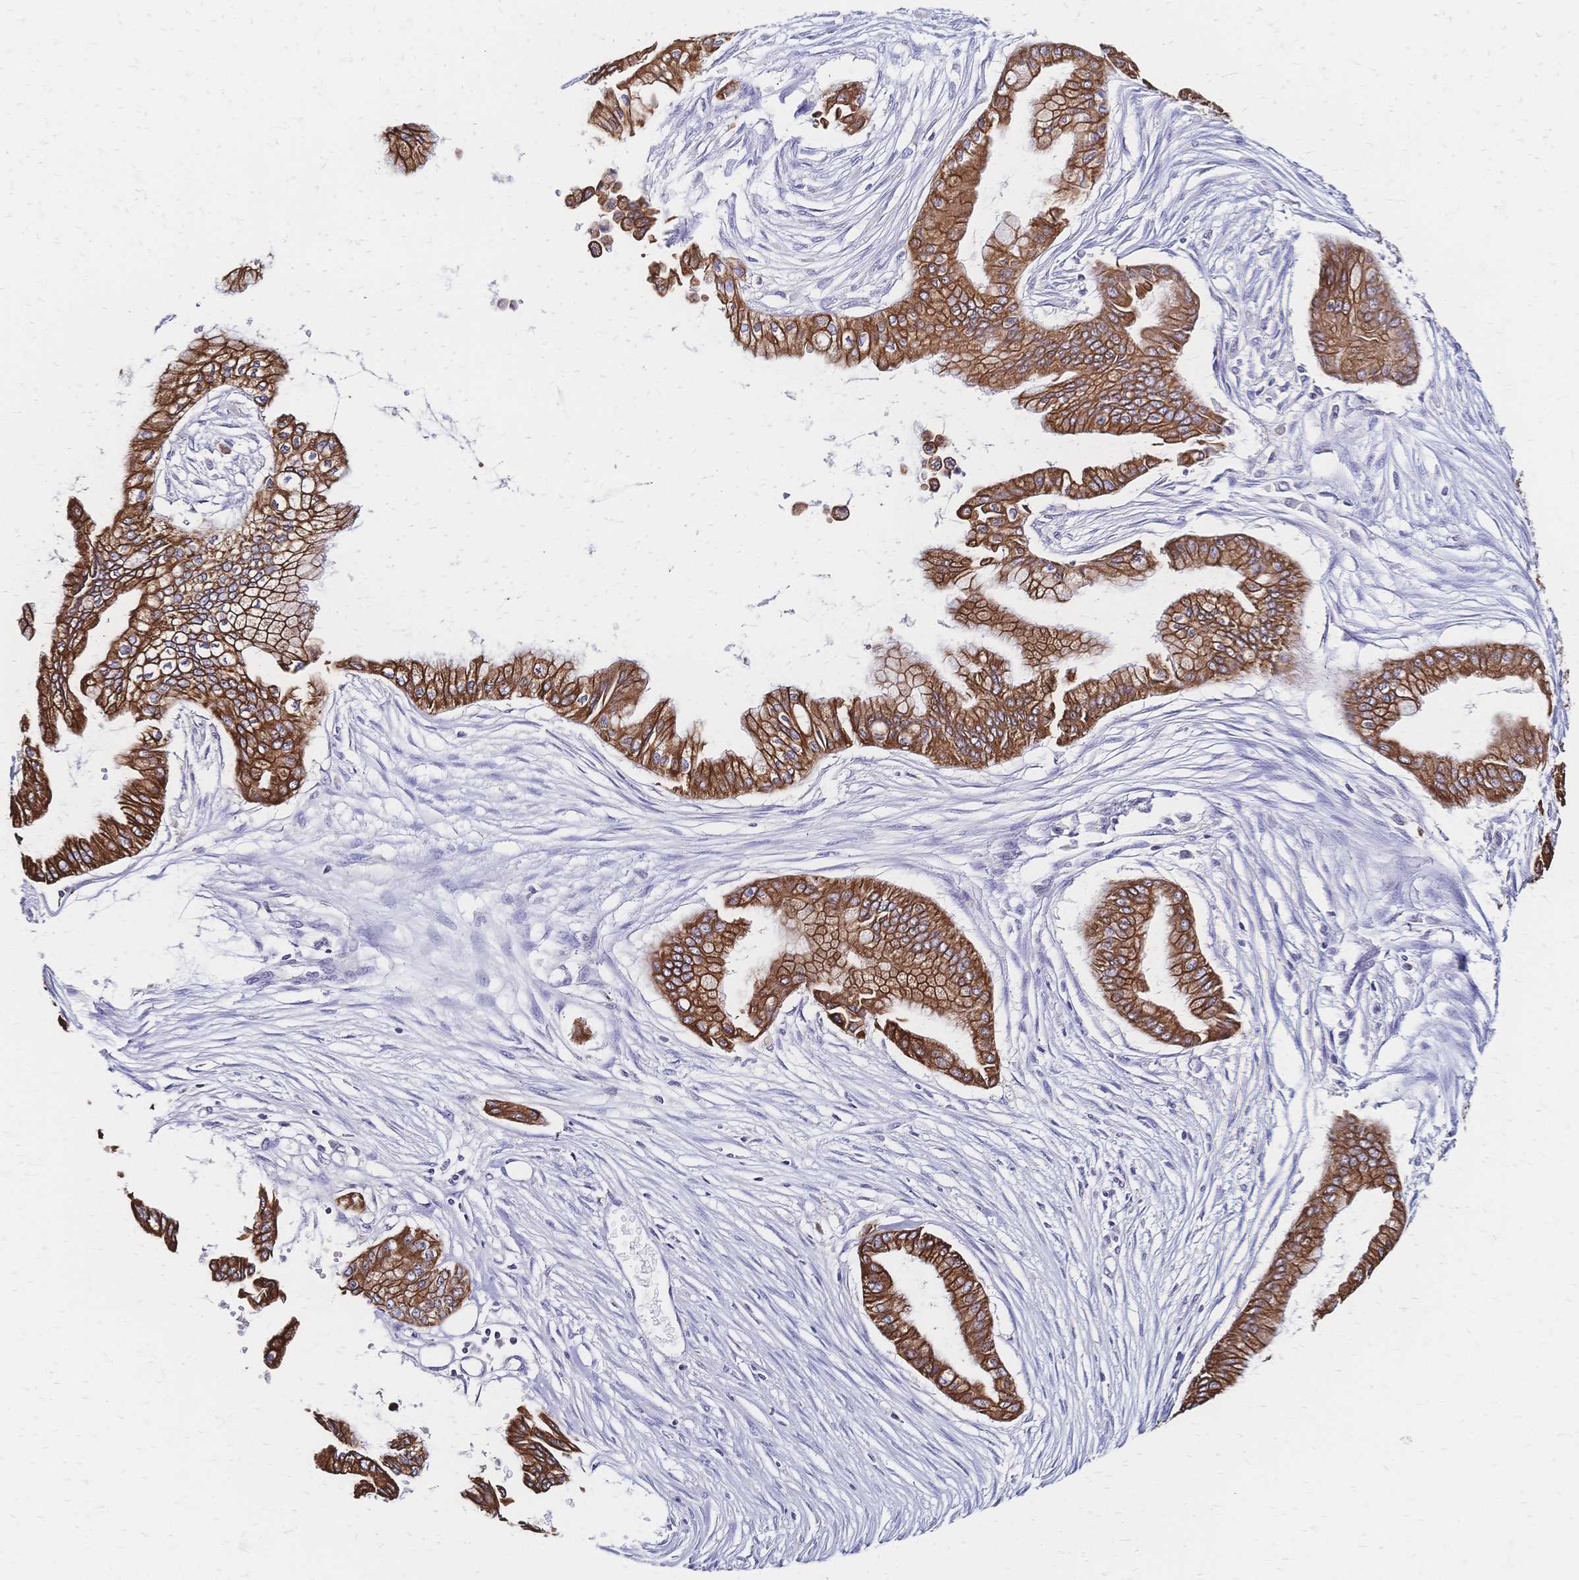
{"staining": {"intensity": "strong", "quantity": ">75%", "location": "cytoplasmic/membranous"}, "tissue": "pancreatic cancer", "cell_type": "Tumor cells", "image_type": "cancer", "snomed": [{"axis": "morphology", "description": "Adenocarcinoma, NOS"}, {"axis": "topography", "description": "Pancreas"}], "caption": "Tumor cells exhibit high levels of strong cytoplasmic/membranous positivity in approximately >75% of cells in human adenocarcinoma (pancreatic). (DAB (3,3'-diaminobenzidine) = brown stain, brightfield microscopy at high magnification).", "gene": "DTNB", "patient": {"sex": "female", "age": 68}}